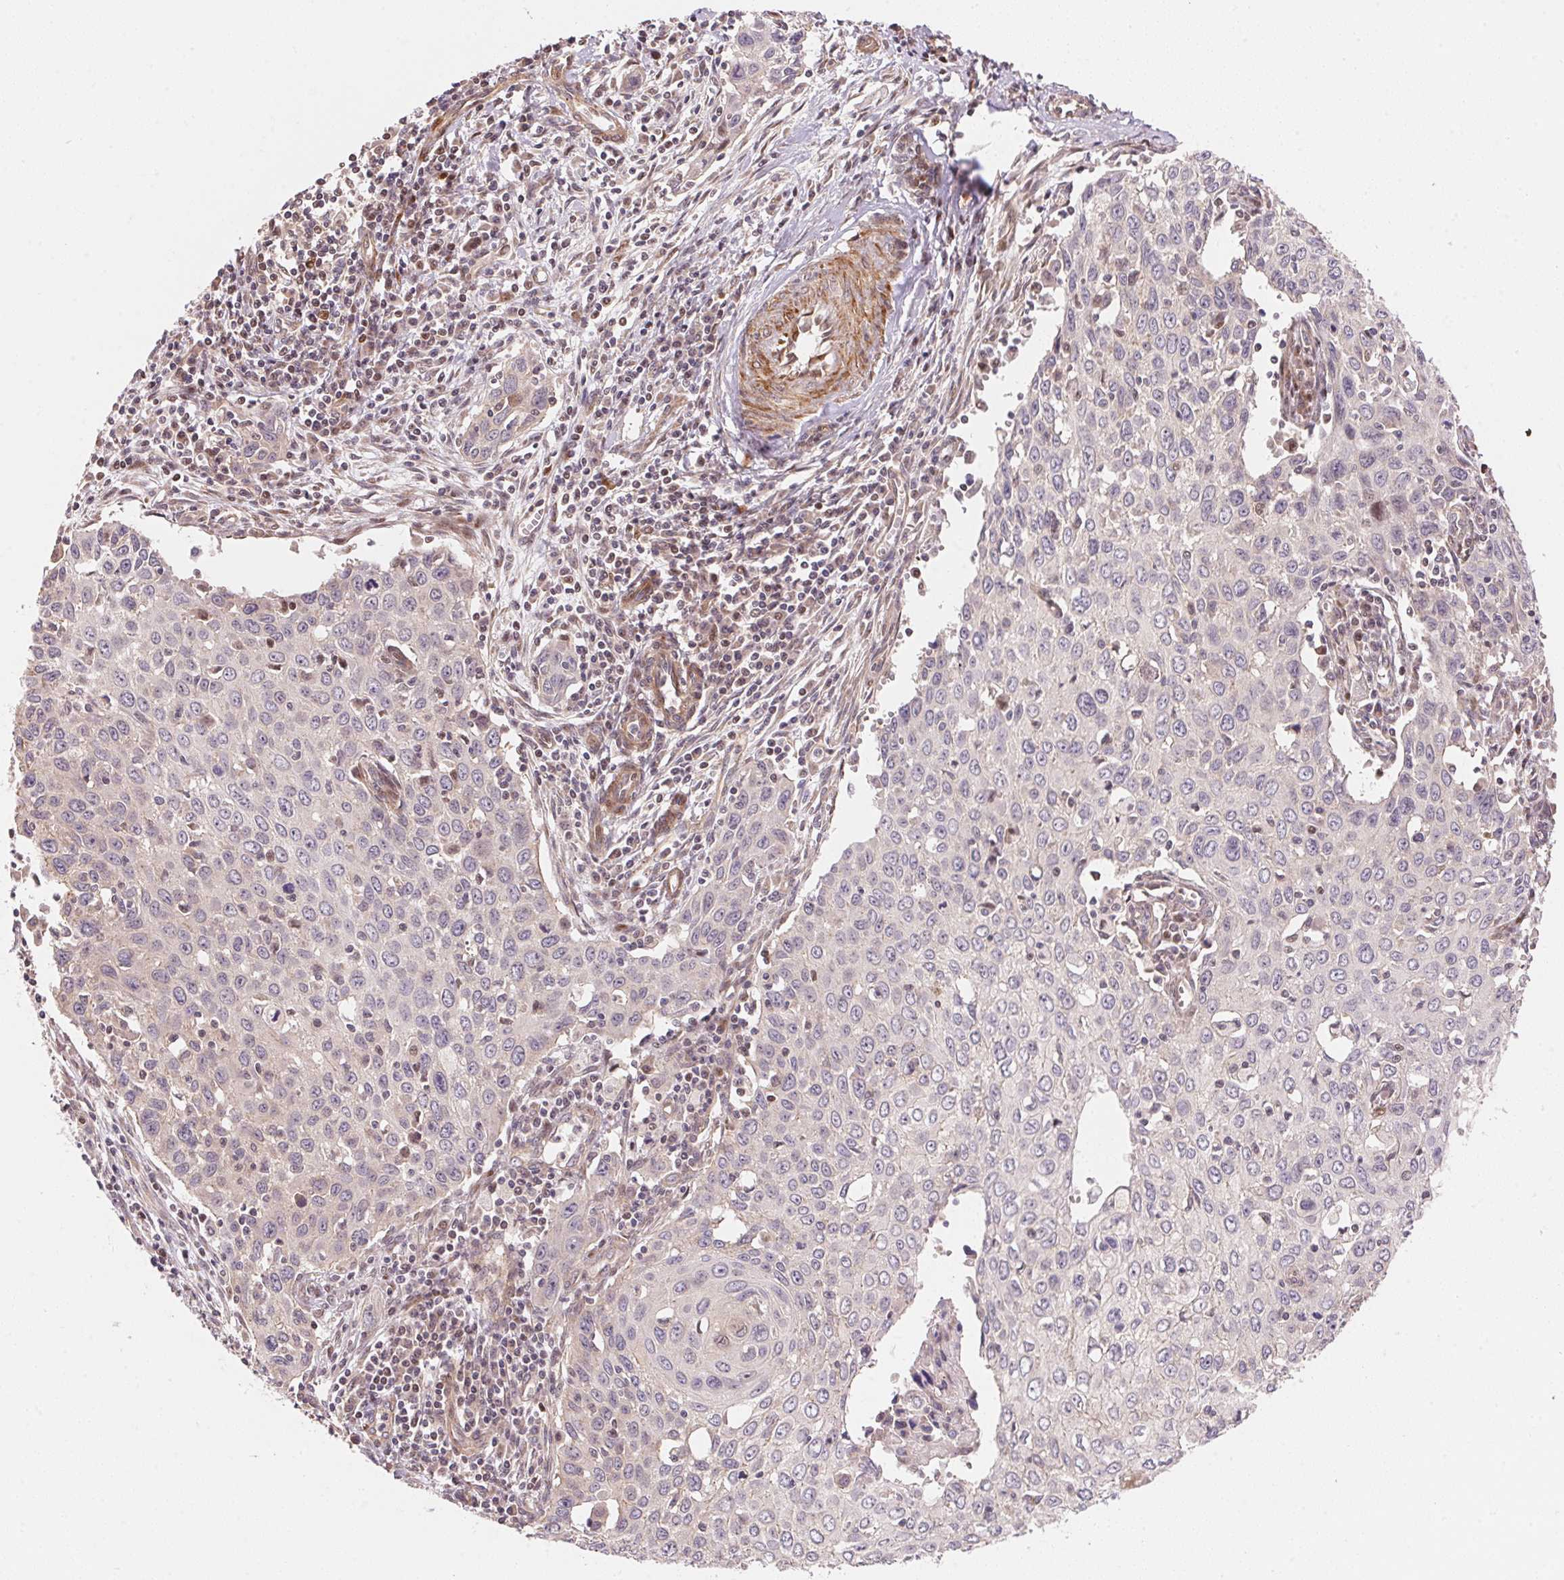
{"staining": {"intensity": "negative", "quantity": "none", "location": "none"}, "tissue": "cervical cancer", "cell_type": "Tumor cells", "image_type": "cancer", "snomed": [{"axis": "morphology", "description": "Squamous cell carcinoma, NOS"}, {"axis": "topography", "description": "Cervix"}], "caption": "Immunohistochemical staining of squamous cell carcinoma (cervical) exhibits no significant expression in tumor cells.", "gene": "TNIP2", "patient": {"sex": "female", "age": 38}}